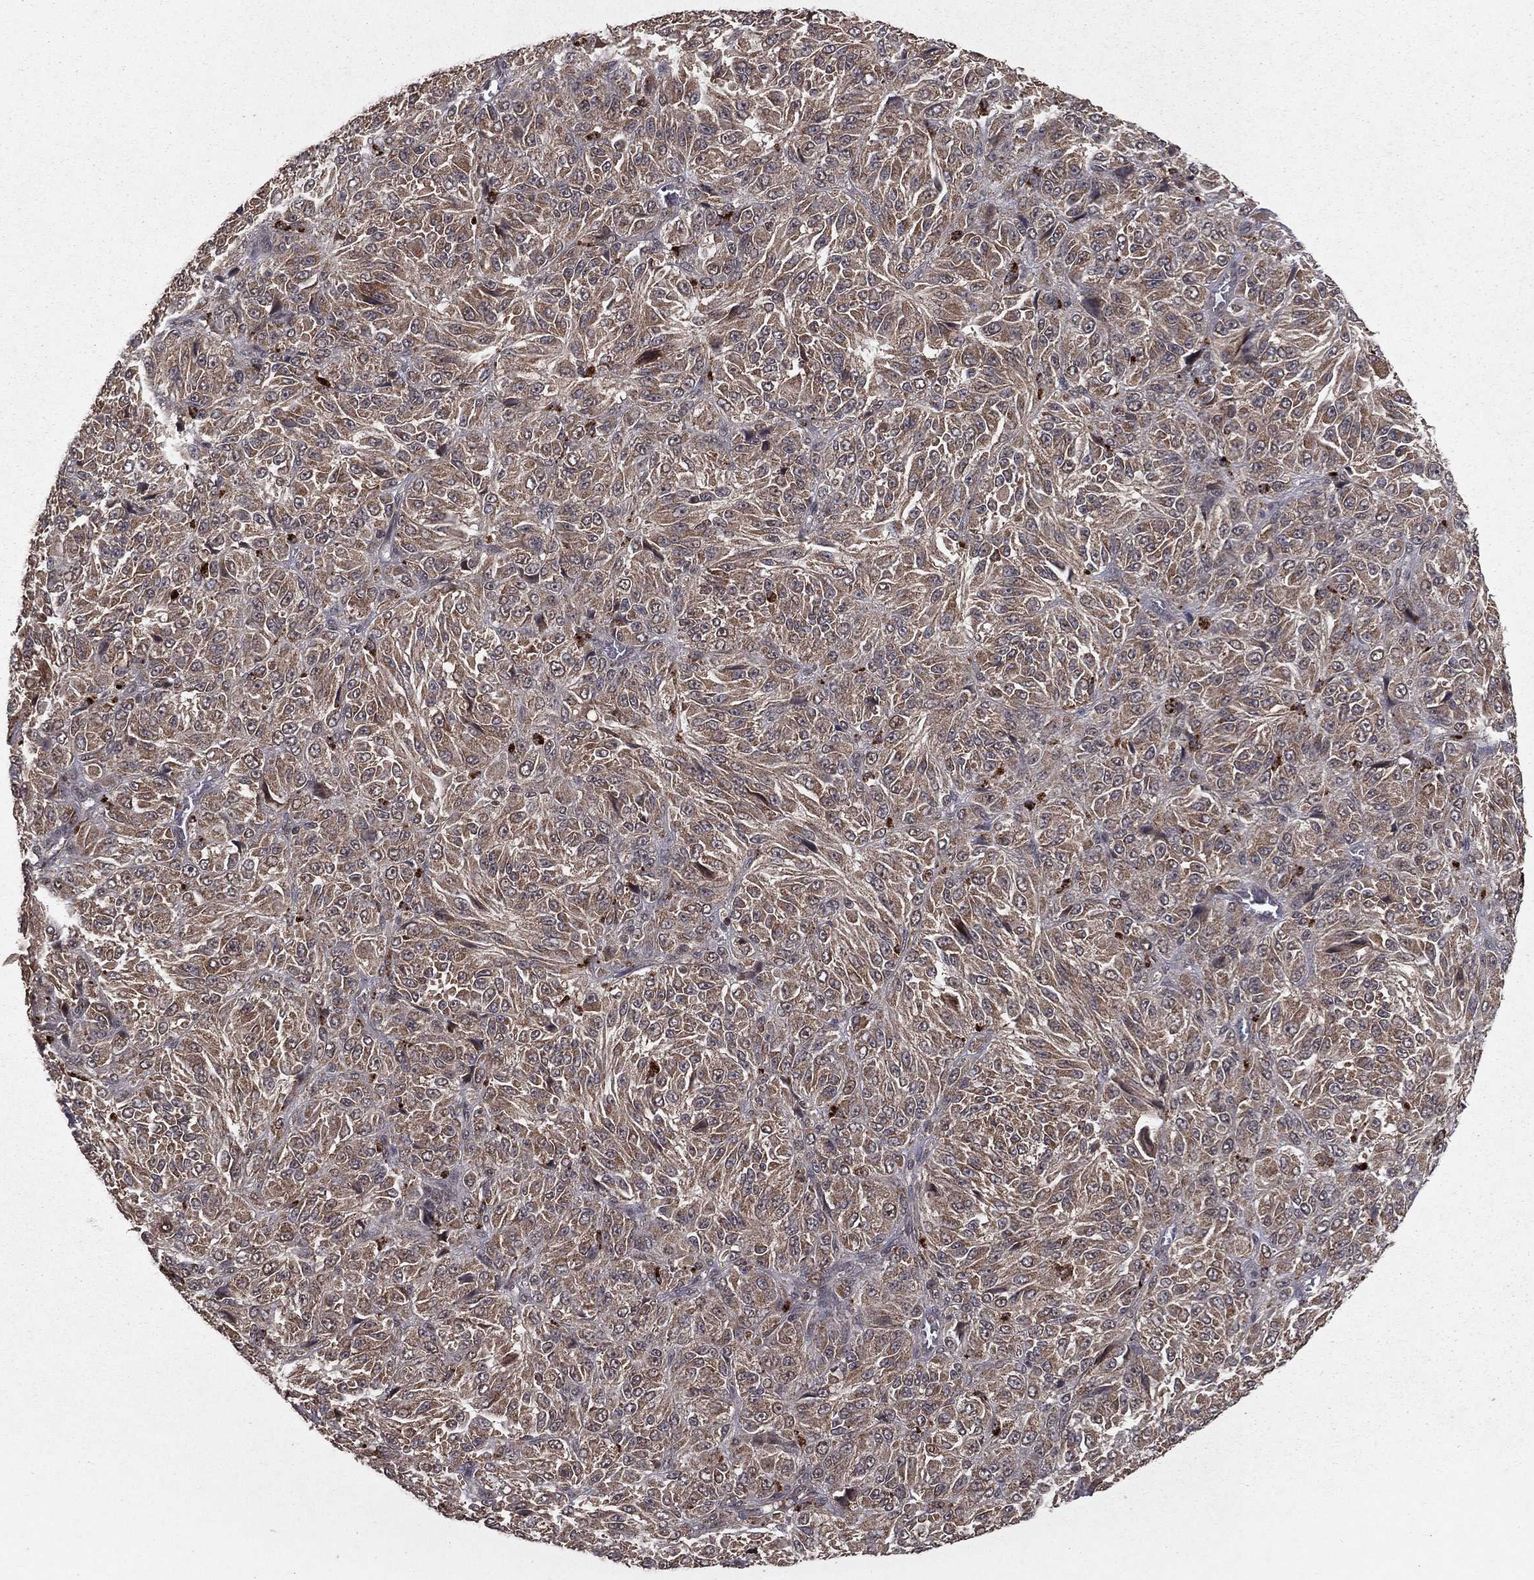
{"staining": {"intensity": "weak", "quantity": ">75%", "location": "cytoplasmic/membranous"}, "tissue": "melanoma", "cell_type": "Tumor cells", "image_type": "cancer", "snomed": [{"axis": "morphology", "description": "Malignant melanoma, Metastatic site"}, {"axis": "topography", "description": "Brain"}], "caption": "Immunohistochemical staining of melanoma reveals low levels of weak cytoplasmic/membranous protein expression in approximately >75% of tumor cells.", "gene": "ZDHHC15", "patient": {"sex": "female", "age": 56}}